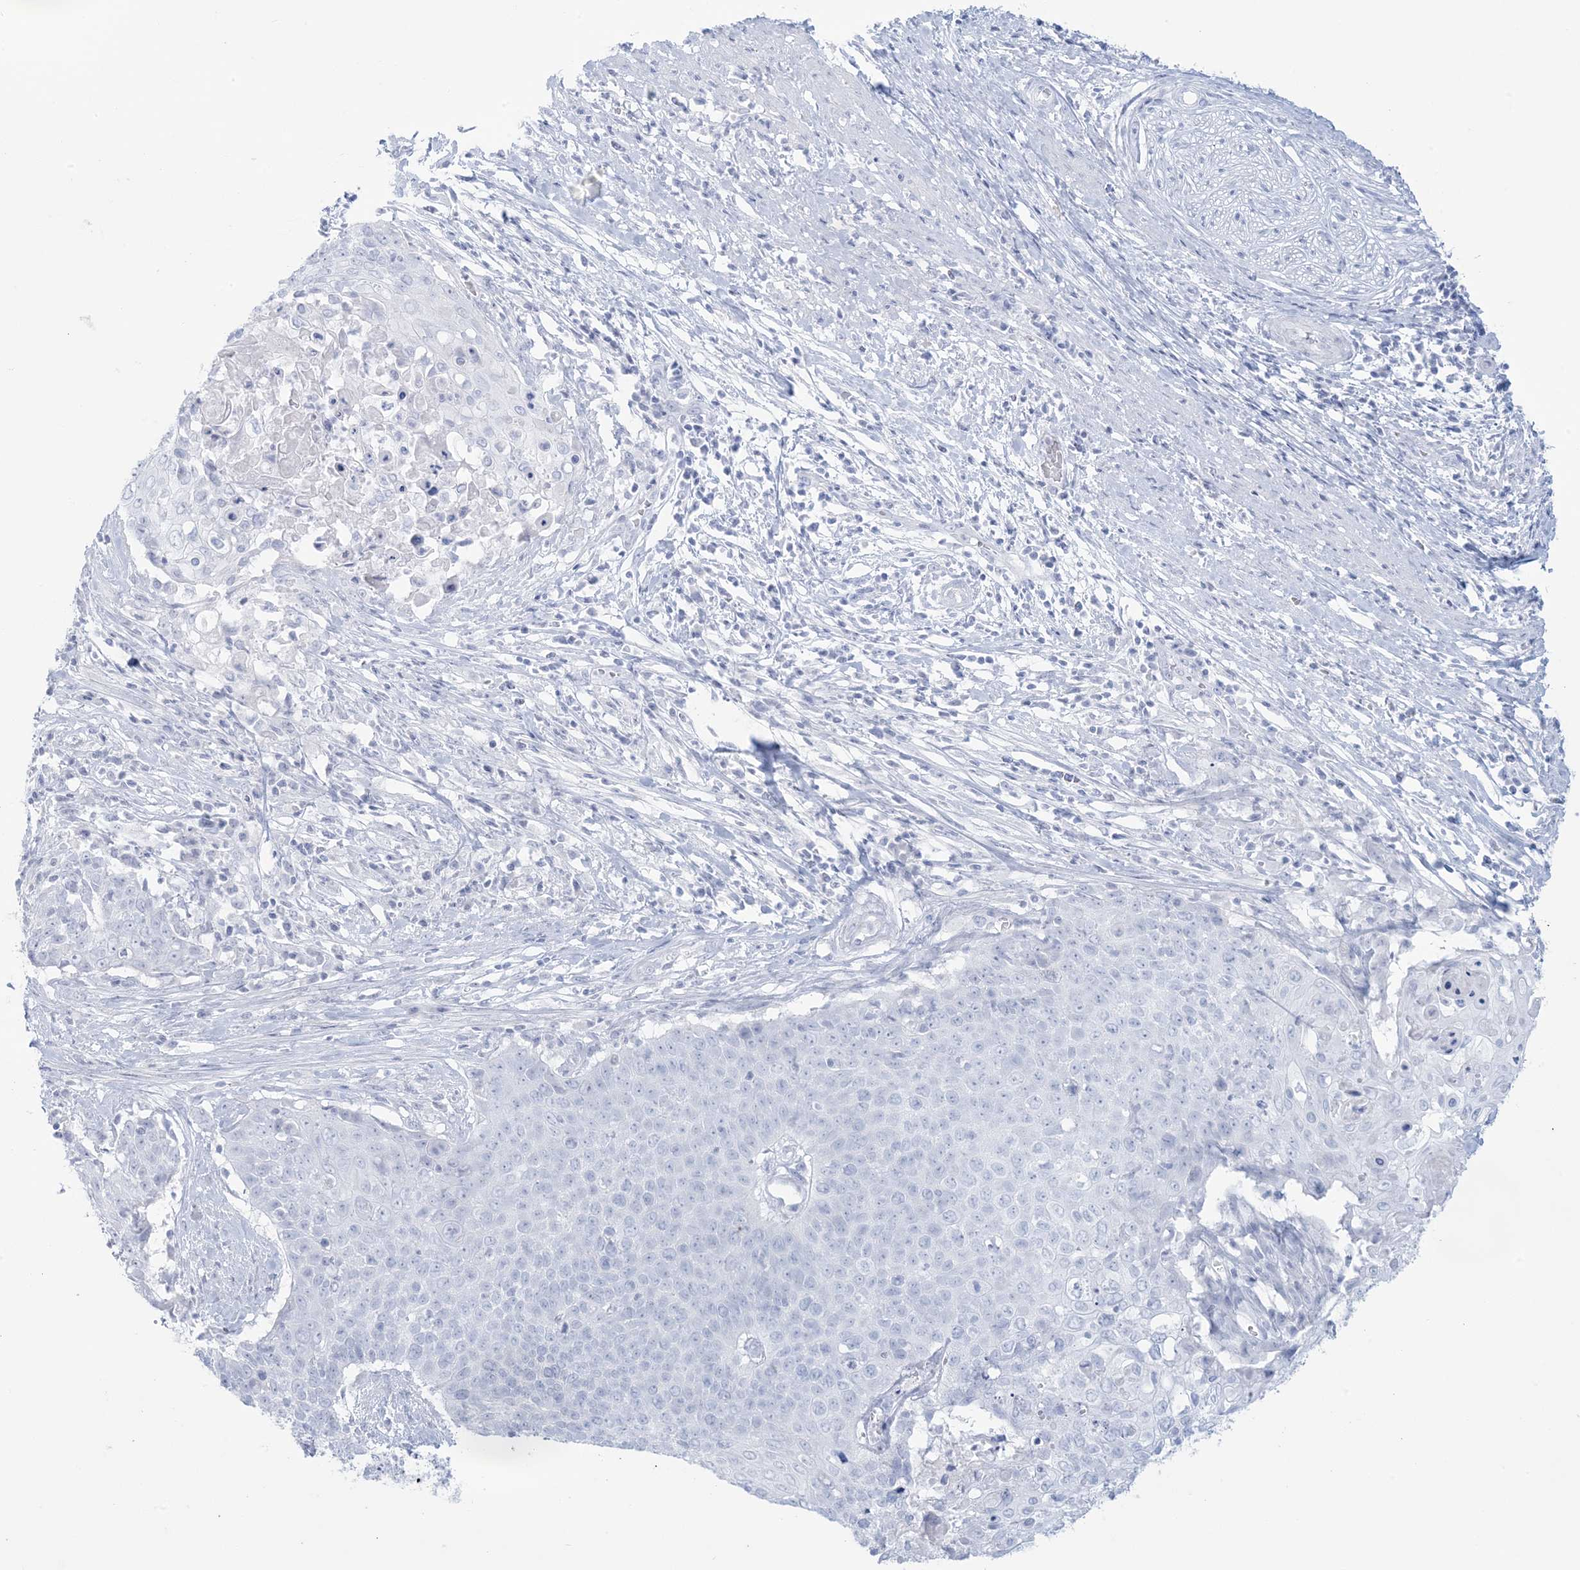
{"staining": {"intensity": "negative", "quantity": "none", "location": "none"}, "tissue": "cervical cancer", "cell_type": "Tumor cells", "image_type": "cancer", "snomed": [{"axis": "morphology", "description": "Squamous cell carcinoma, NOS"}, {"axis": "topography", "description": "Cervix"}], "caption": "The immunohistochemistry (IHC) photomicrograph has no significant expression in tumor cells of cervical squamous cell carcinoma tissue.", "gene": "AGXT", "patient": {"sex": "female", "age": 39}}